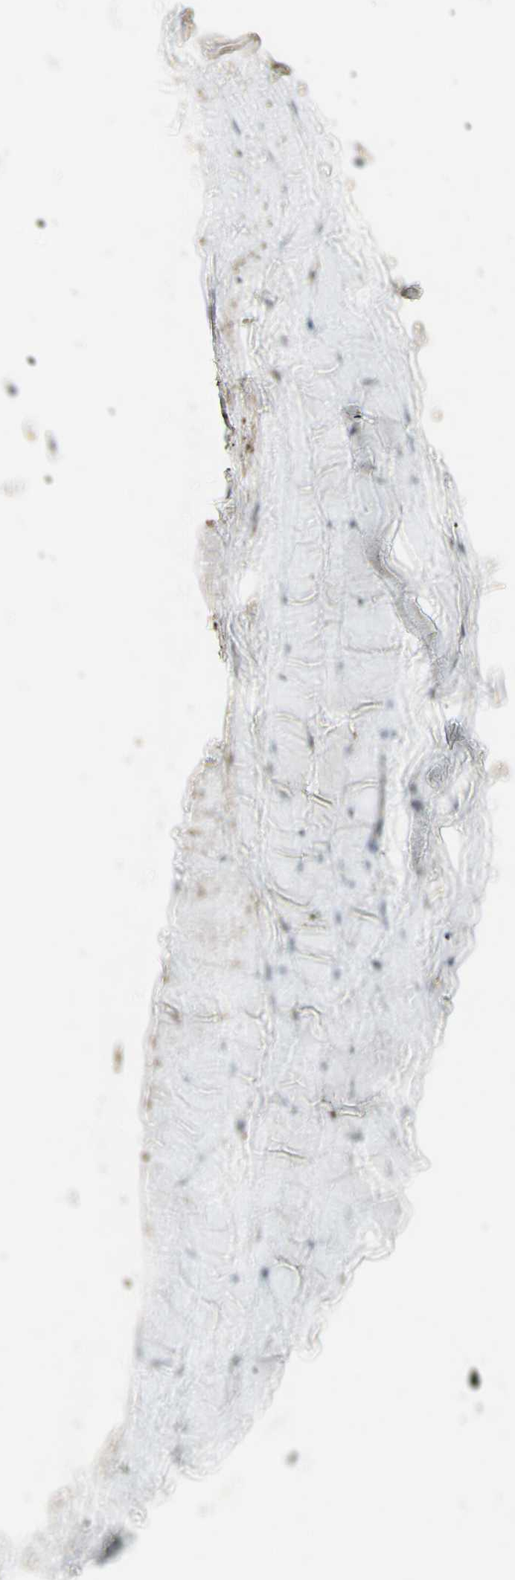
{"staining": {"intensity": "weak", "quantity": ">75%", "location": "cytoplasmic/membranous"}, "tissue": "adipose tissue", "cell_type": "Adipocytes", "image_type": "normal", "snomed": [{"axis": "morphology", "description": "Normal tissue, NOS"}, {"axis": "topography", "description": "Bronchus"}], "caption": "Protein expression by immunohistochemistry (IHC) reveals weak cytoplasmic/membranous expression in about >75% of adipocytes in unremarkable adipose tissue.", "gene": "SNX29", "patient": {"sex": "female", "age": 73}}